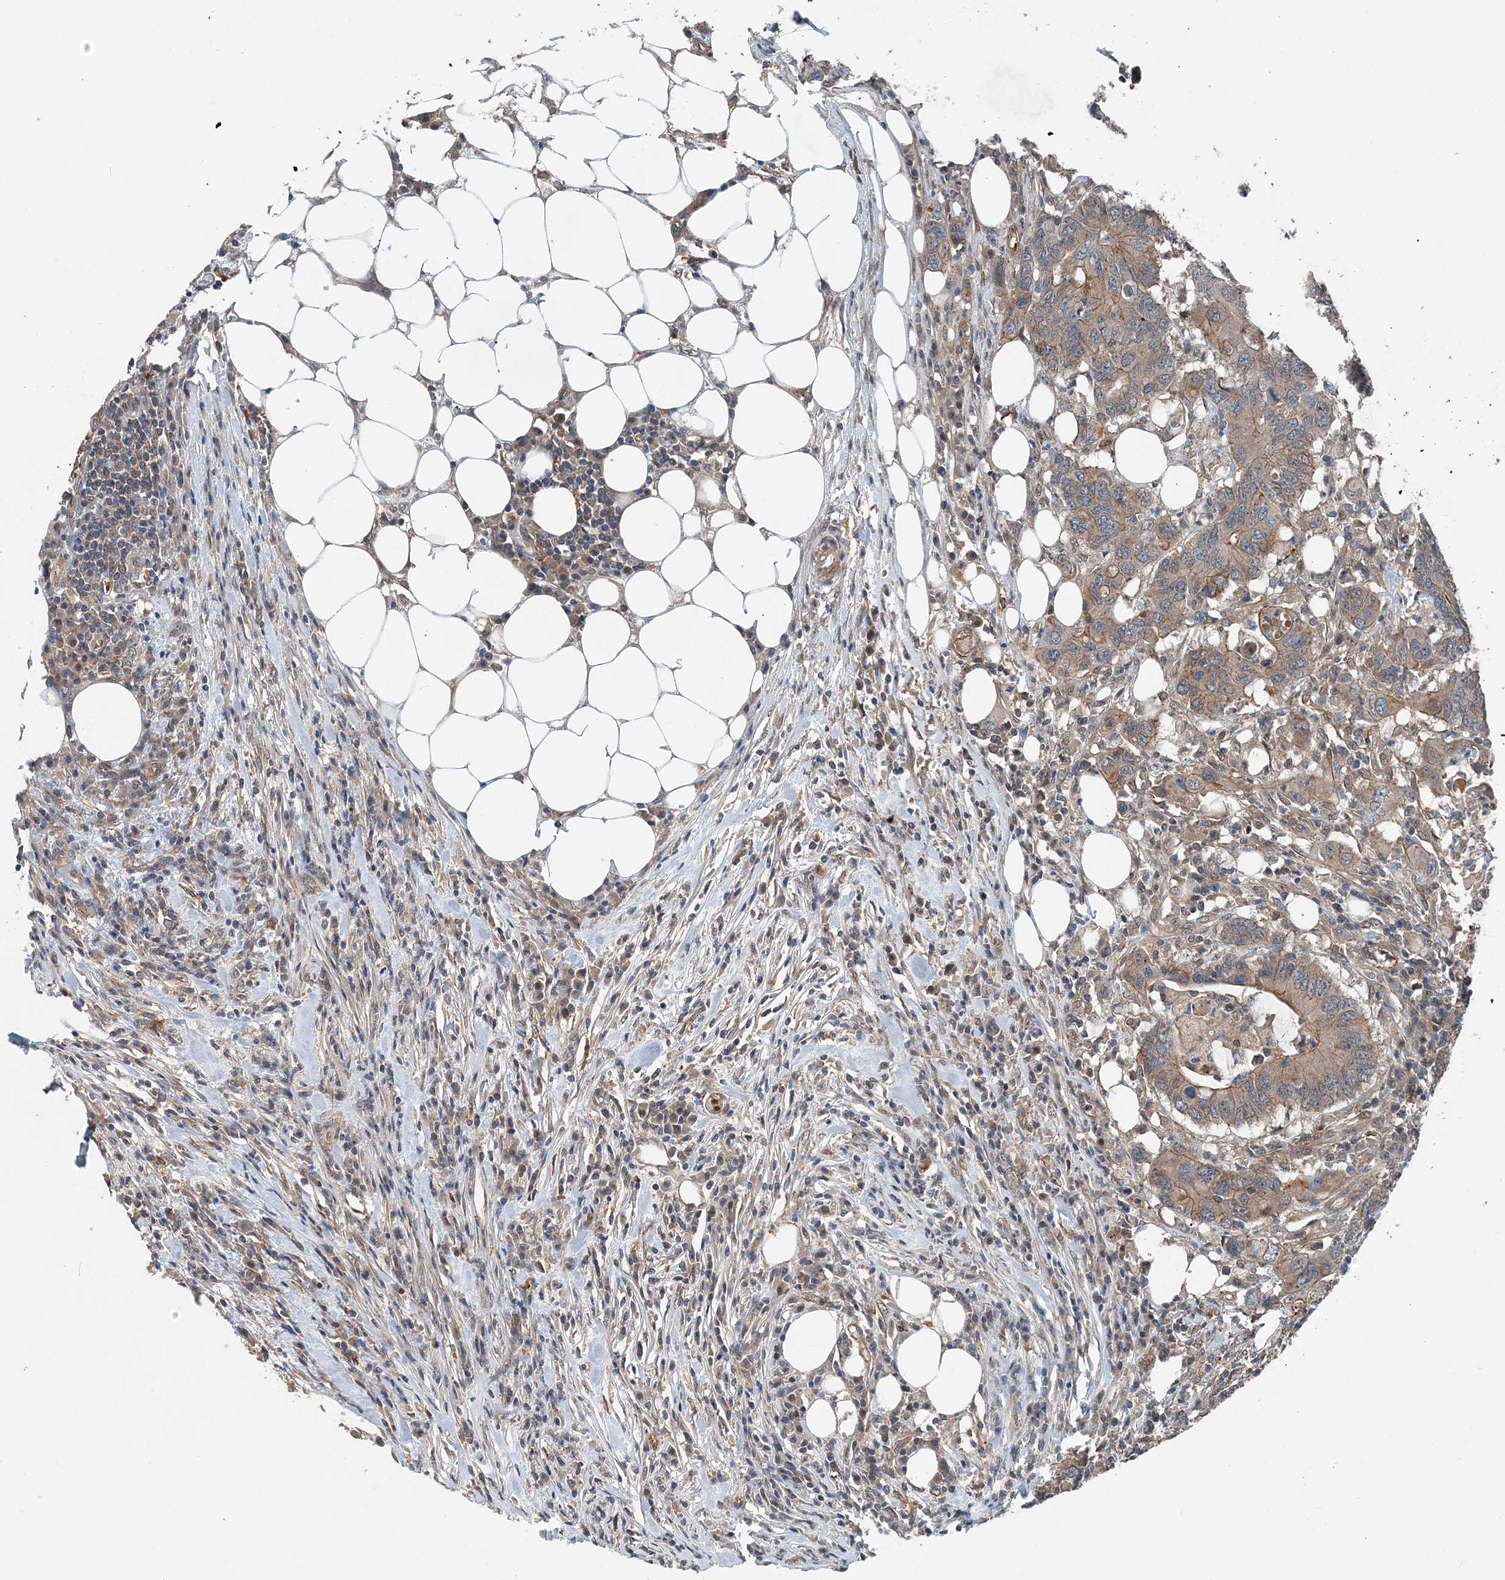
{"staining": {"intensity": "moderate", "quantity": "25%-75%", "location": "cytoplasmic/membranous"}, "tissue": "colorectal cancer", "cell_type": "Tumor cells", "image_type": "cancer", "snomed": [{"axis": "morphology", "description": "Adenocarcinoma, NOS"}, {"axis": "topography", "description": "Colon"}], "caption": "Adenocarcinoma (colorectal) stained with DAB immunohistochemistry shows medium levels of moderate cytoplasmic/membranous positivity in approximately 25%-75% of tumor cells.", "gene": "SMPD3", "patient": {"sex": "male", "age": 71}}